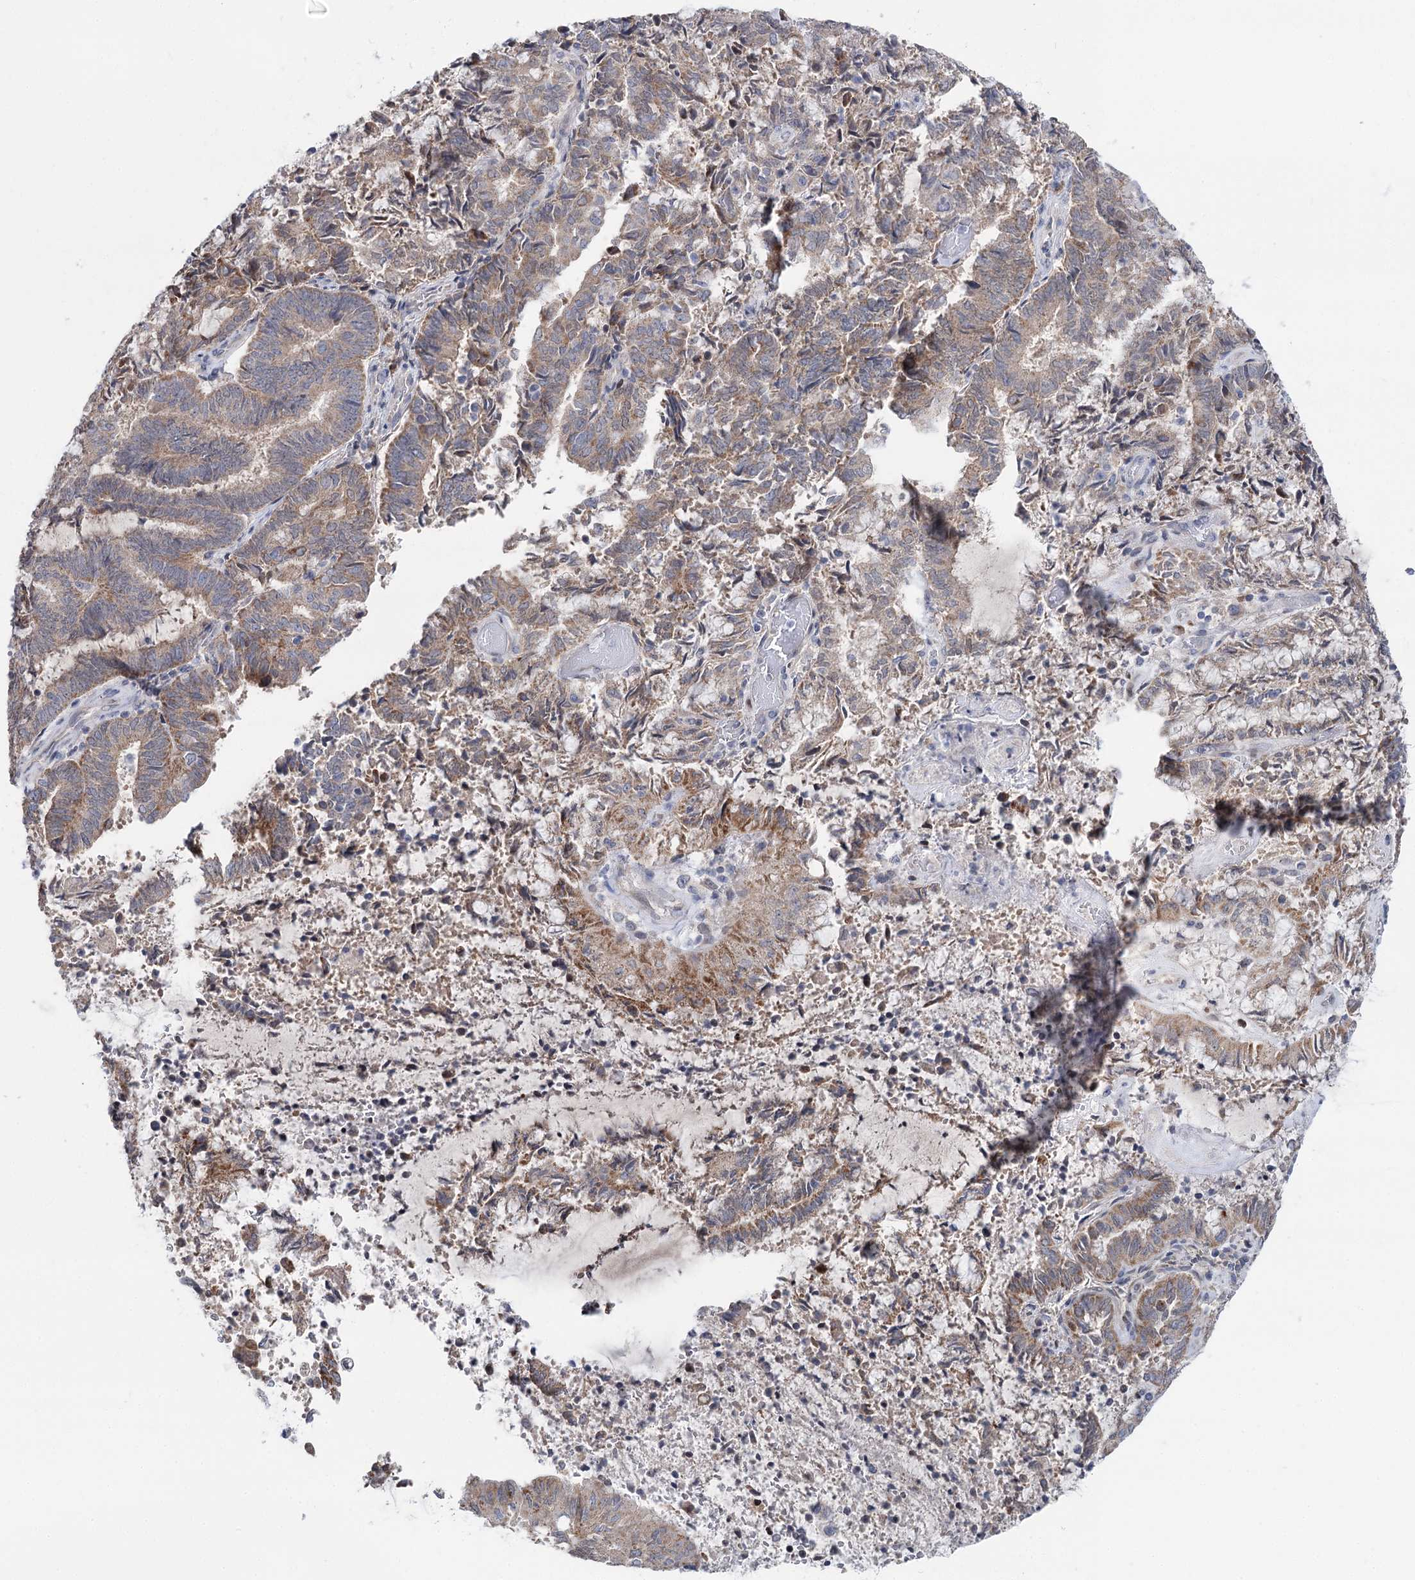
{"staining": {"intensity": "weak", "quantity": ">75%", "location": "cytoplasmic/membranous"}, "tissue": "endometrial cancer", "cell_type": "Tumor cells", "image_type": "cancer", "snomed": [{"axis": "morphology", "description": "Adenocarcinoma, NOS"}, {"axis": "topography", "description": "Endometrium"}], "caption": "IHC histopathology image of human endometrial adenocarcinoma stained for a protein (brown), which reveals low levels of weak cytoplasmic/membranous expression in about >75% of tumor cells.", "gene": "PTGR1", "patient": {"sex": "female", "age": 80}}